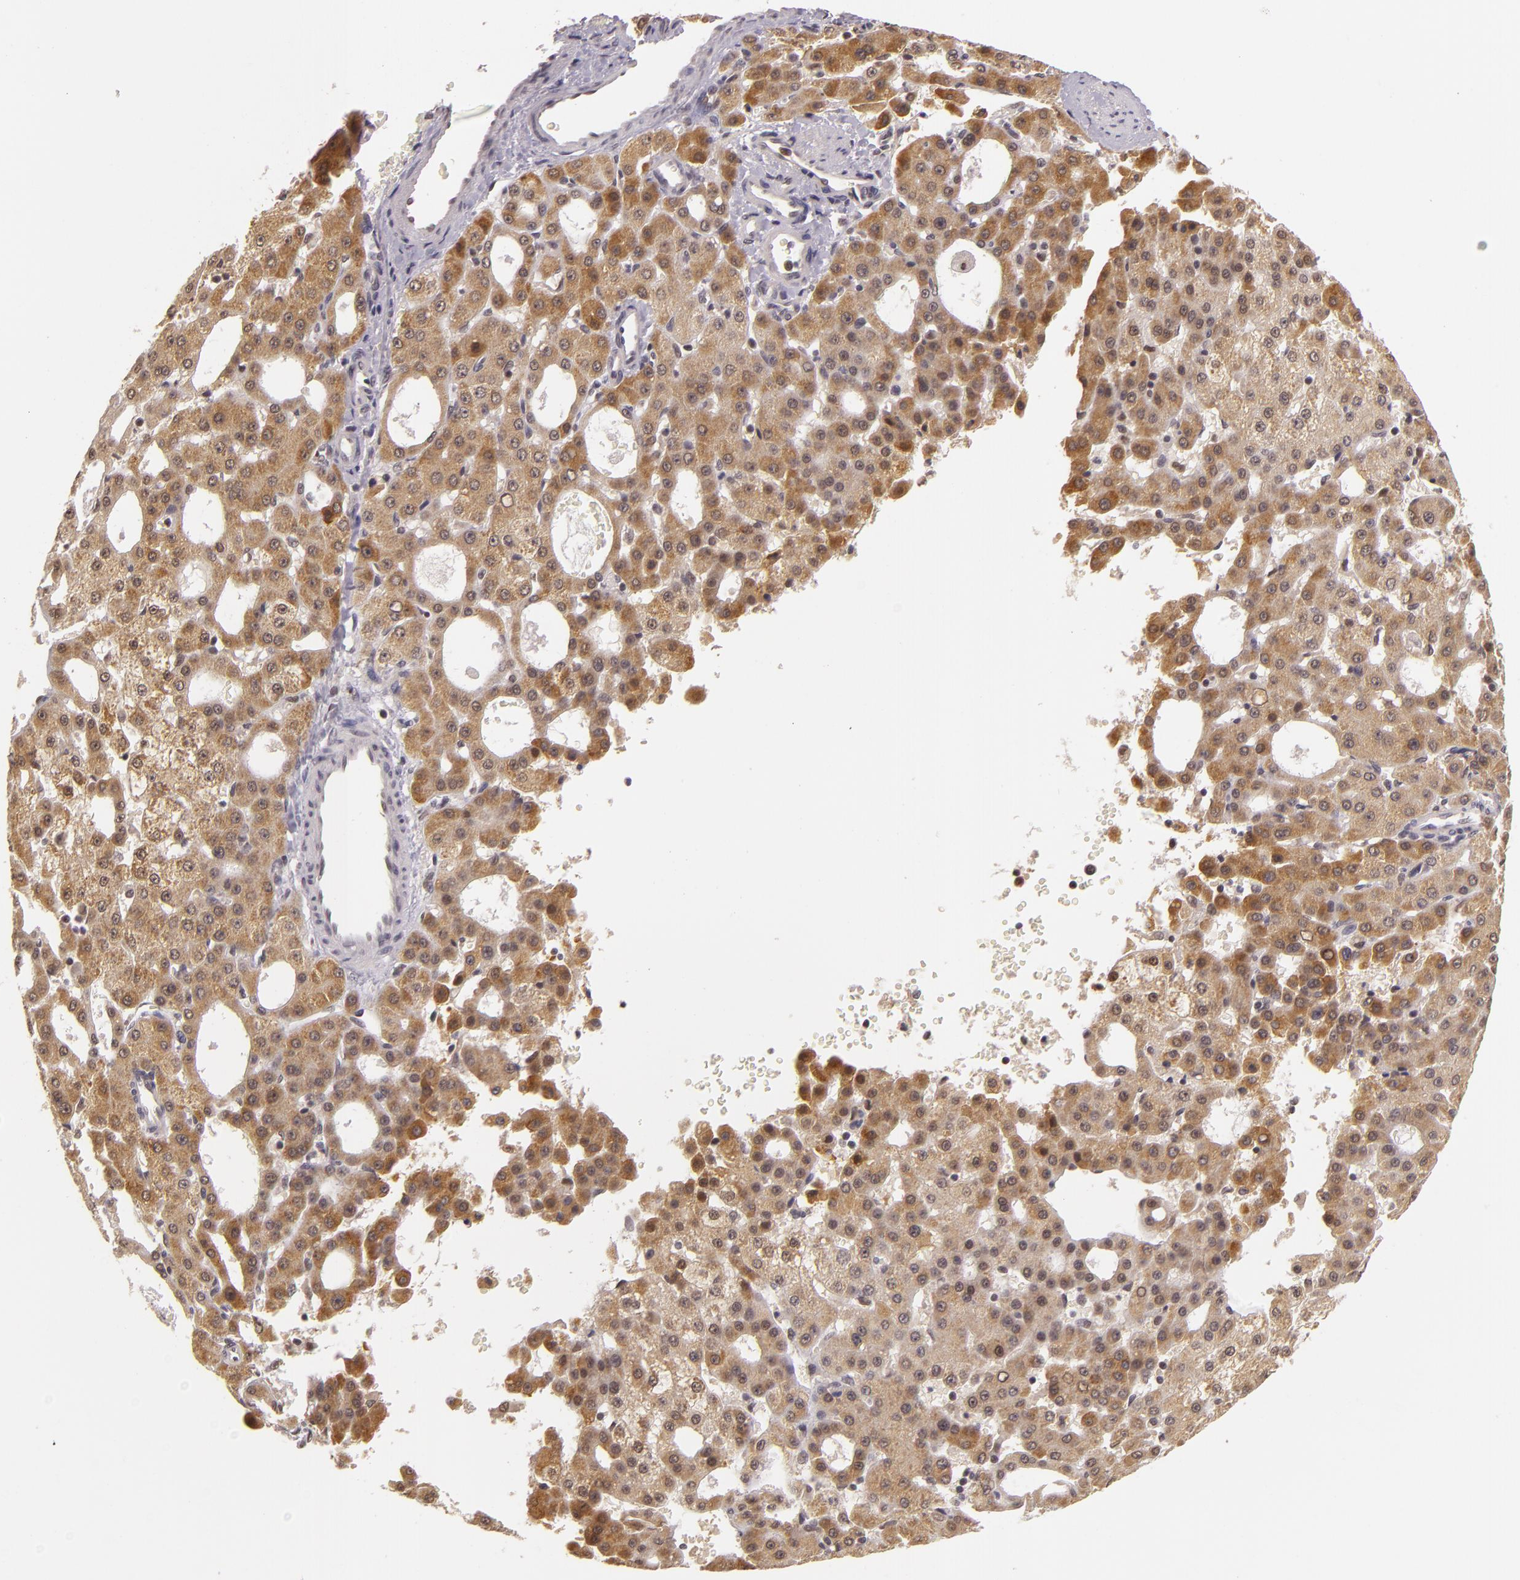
{"staining": {"intensity": "moderate", "quantity": "25%-75%", "location": "cytoplasmic/membranous"}, "tissue": "liver cancer", "cell_type": "Tumor cells", "image_type": "cancer", "snomed": [{"axis": "morphology", "description": "Carcinoma, Hepatocellular, NOS"}, {"axis": "topography", "description": "Liver"}], "caption": "Hepatocellular carcinoma (liver) stained for a protein (brown) reveals moderate cytoplasmic/membranous positive positivity in approximately 25%-75% of tumor cells.", "gene": "ALX1", "patient": {"sex": "male", "age": 47}}